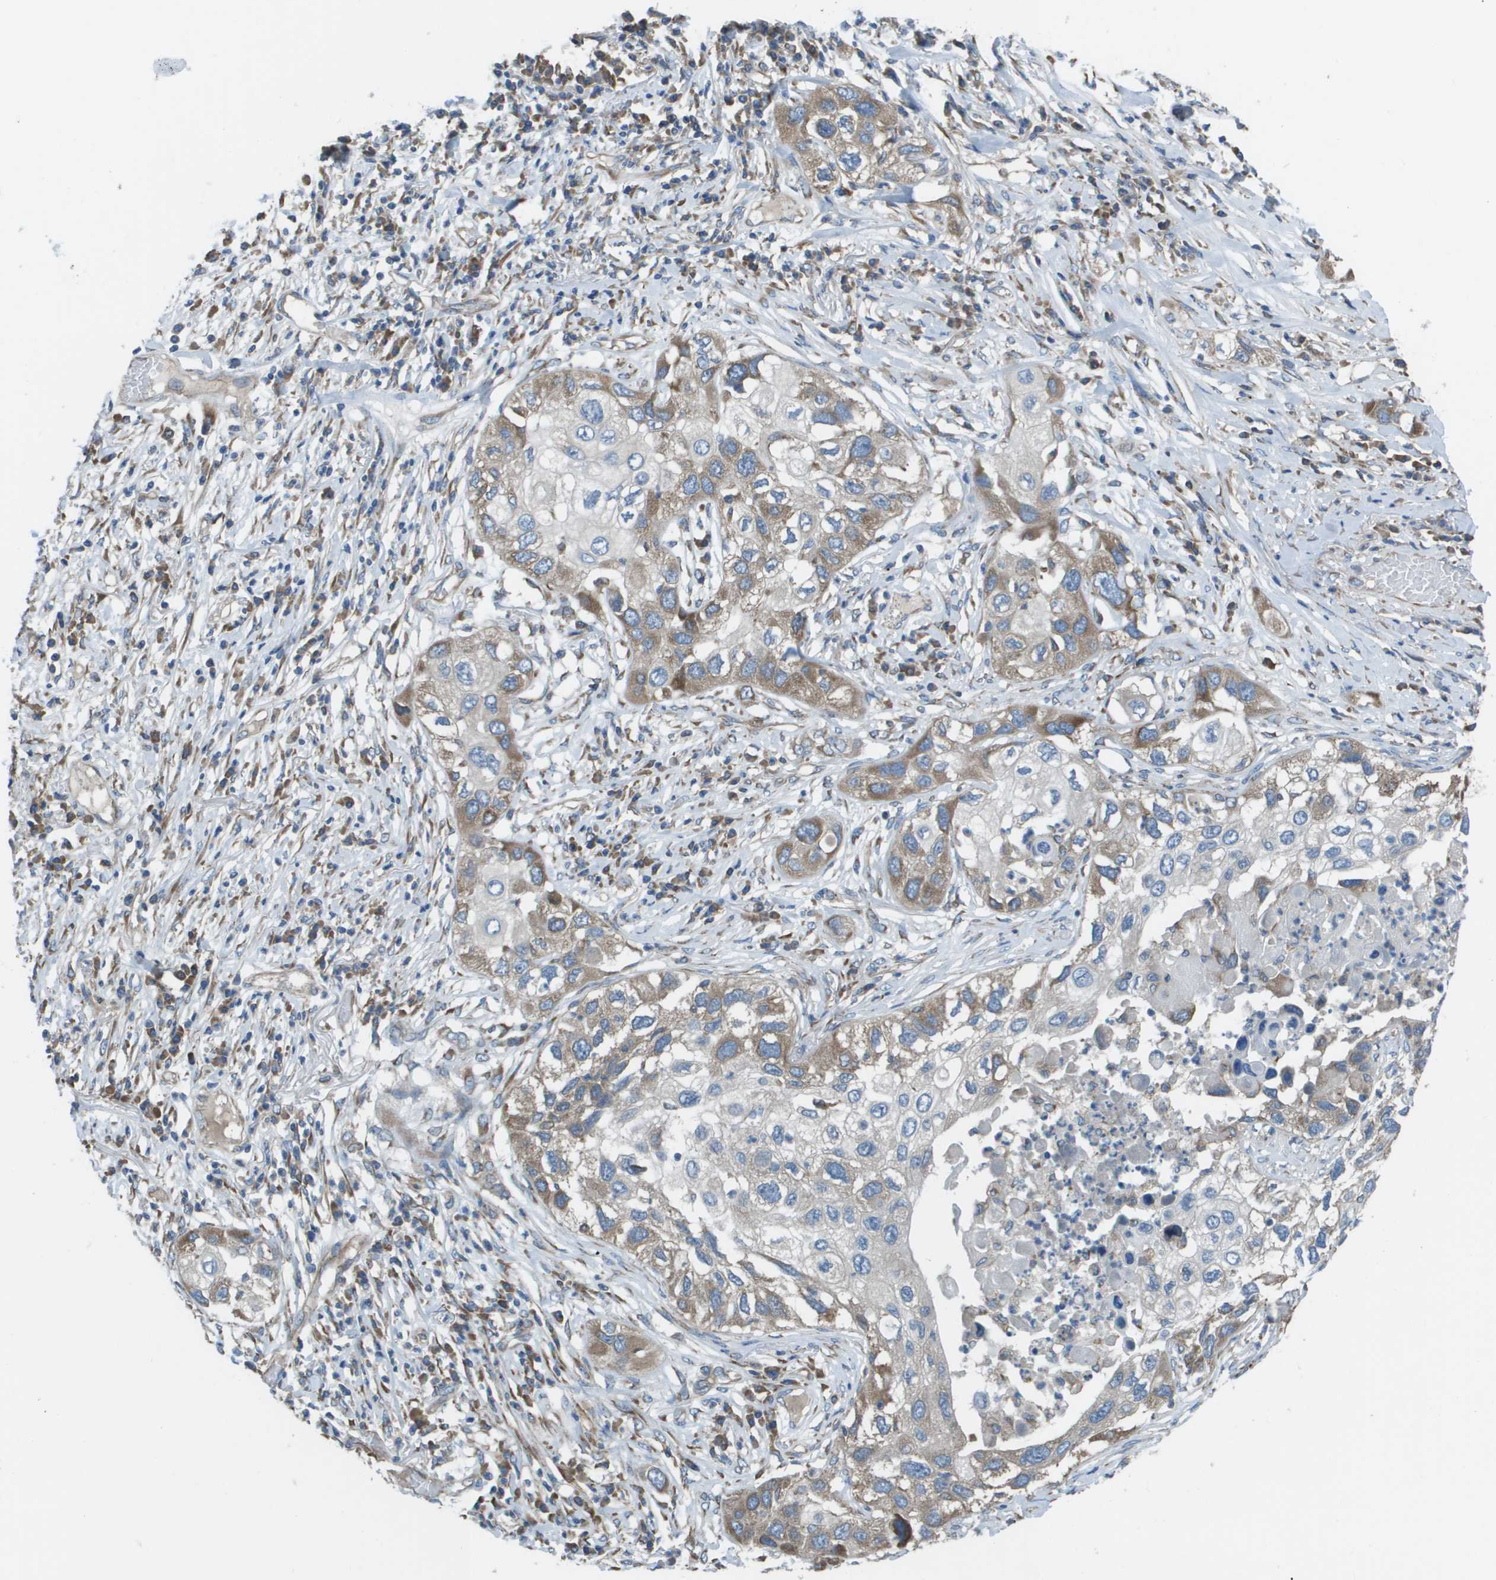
{"staining": {"intensity": "moderate", "quantity": "25%-75%", "location": "cytoplasmic/membranous"}, "tissue": "lung cancer", "cell_type": "Tumor cells", "image_type": "cancer", "snomed": [{"axis": "morphology", "description": "Squamous cell carcinoma, NOS"}, {"axis": "topography", "description": "Lung"}], "caption": "Lung squamous cell carcinoma stained for a protein (brown) displays moderate cytoplasmic/membranous positive expression in about 25%-75% of tumor cells.", "gene": "CLCN2", "patient": {"sex": "male", "age": 71}}